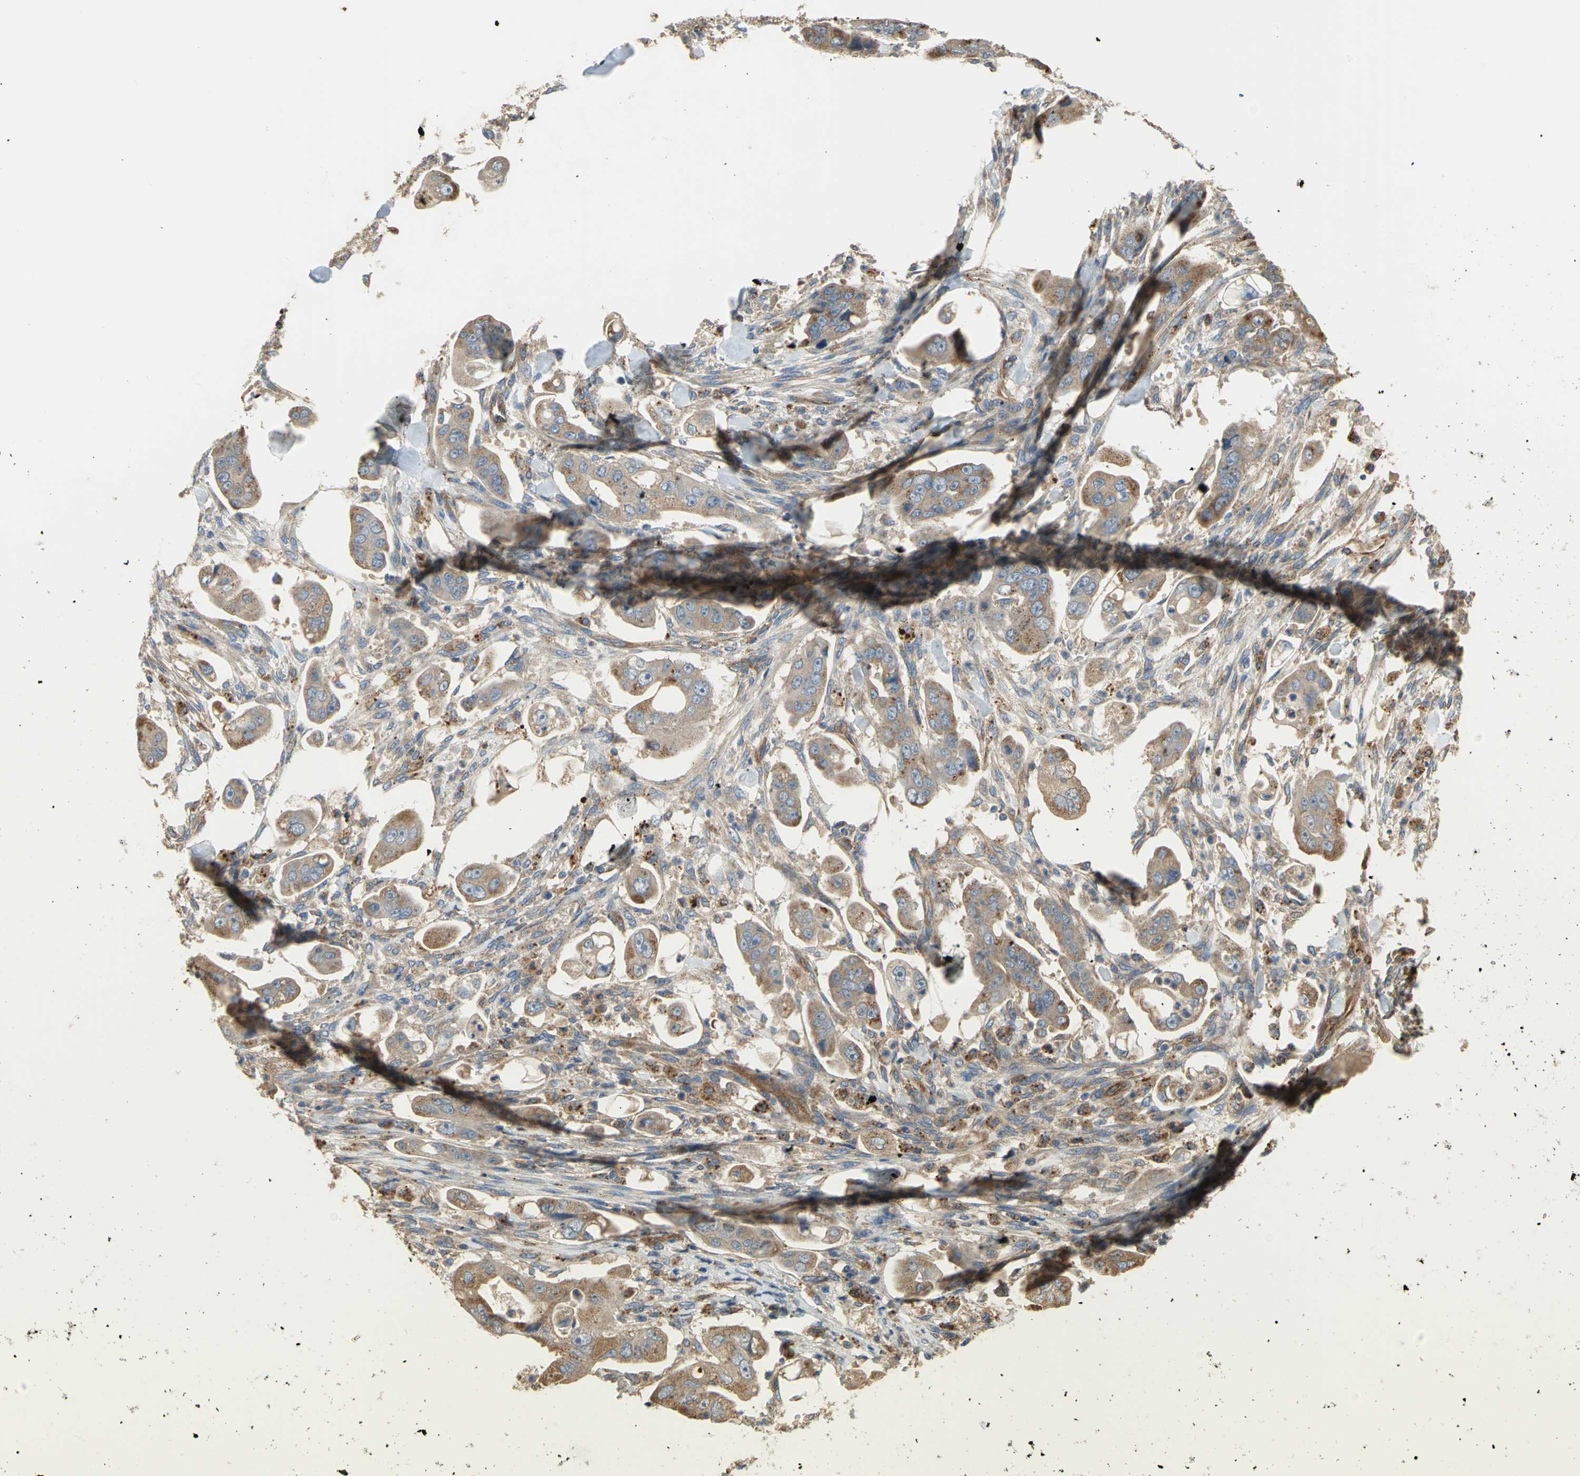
{"staining": {"intensity": "moderate", "quantity": ">75%", "location": "cytoplasmic/membranous"}, "tissue": "stomach cancer", "cell_type": "Tumor cells", "image_type": "cancer", "snomed": [{"axis": "morphology", "description": "Adenocarcinoma, NOS"}, {"axis": "topography", "description": "Stomach"}], "caption": "Protein positivity by immunohistochemistry (IHC) exhibits moderate cytoplasmic/membranous staining in about >75% of tumor cells in stomach cancer.", "gene": "DIAPH2", "patient": {"sex": "male", "age": 62}}